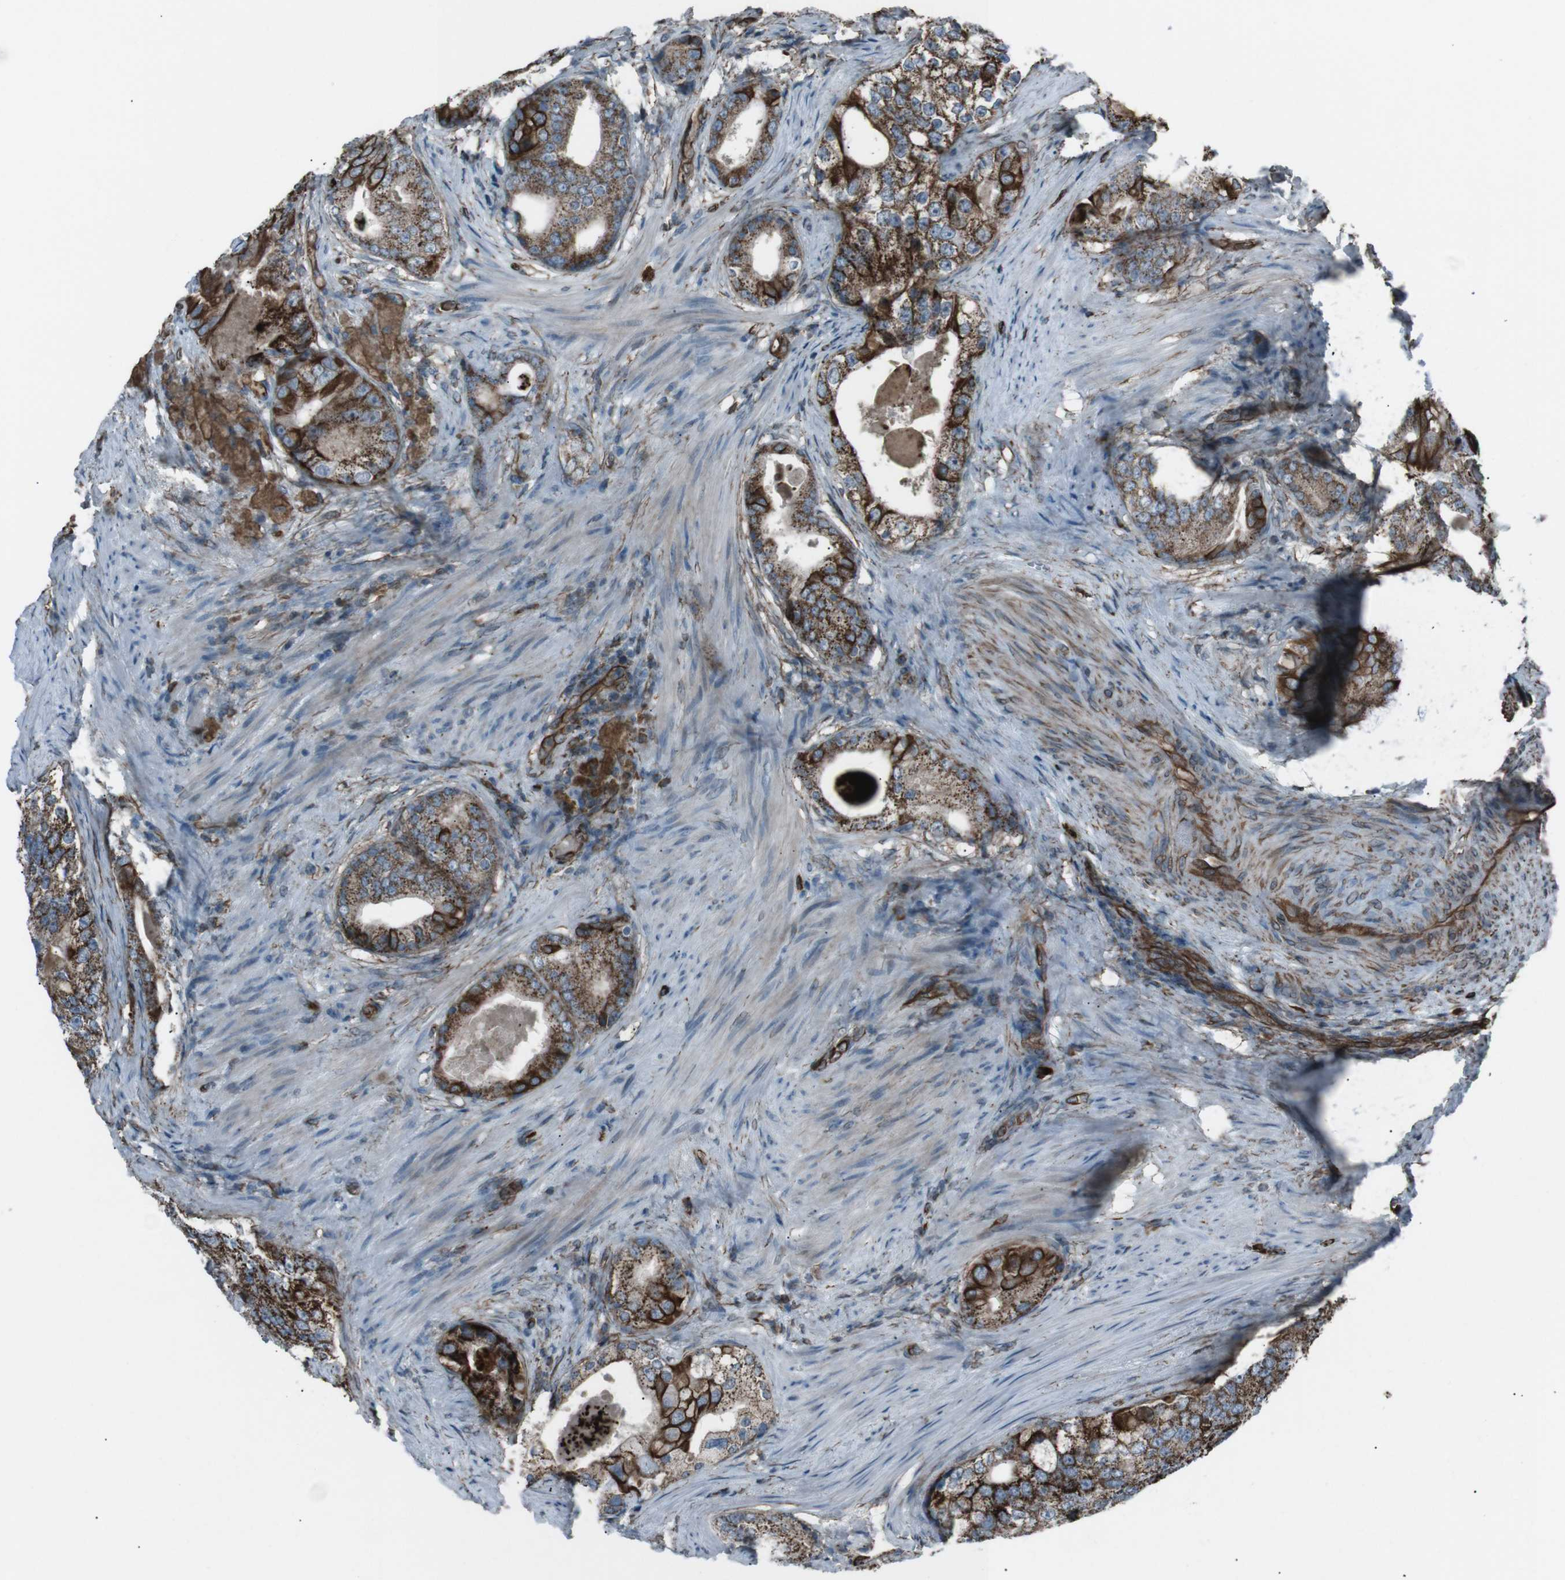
{"staining": {"intensity": "strong", "quantity": ">75%", "location": "cytoplasmic/membranous"}, "tissue": "prostate cancer", "cell_type": "Tumor cells", "image_type": "cancer", "snomed": [{"axis": "morphology", "description": "Adenocarcinoma, High grade"}, {"axis": "topography", "description": "Prostate"}], "caption": "A brown stain shows strong cytoplasmic/membranous staining of a protein in human prostate cancer (adenocarcinoma (high-grade)) tumor cells.", "gene": "TMEM141", "patient": {"sex": "male", "age": 66}}